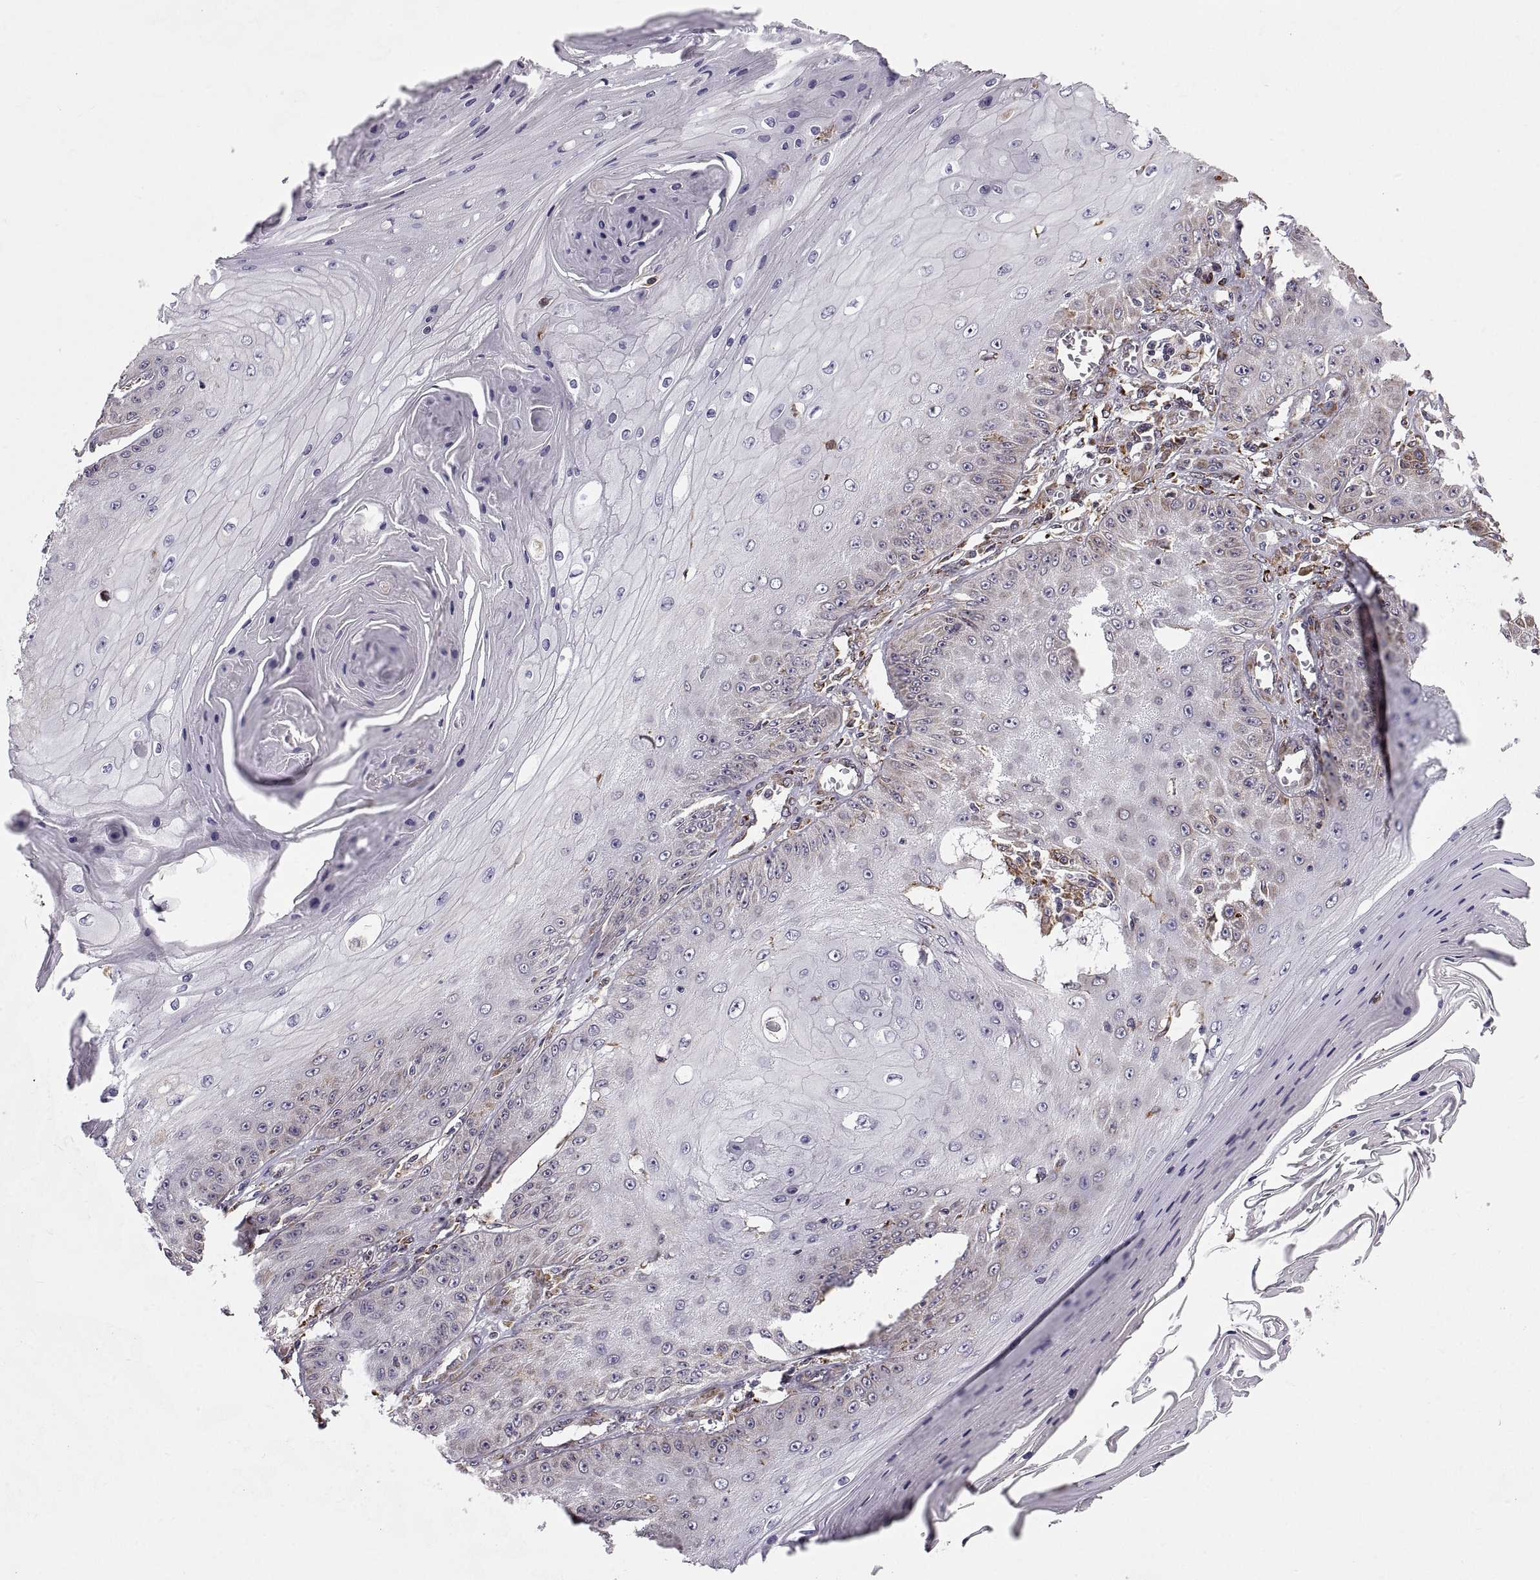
{"staining": {"intensity": "negative", "quantity": "none", "location": "none"}, "tissue": "skin cancer", "cell_type": "Tumor cells", "image_type": "cancer", "snomed": [{"axis": "morphology", "description": "Squamous cell carcinoma, NOS"}, {"axis": "topography", "description": "Skin"}], "caption": "Squamous cell carcinoma (skin) was stained to show a protein in brown. There is no significant positivity in tumor cells.", "gene": "PLEKHB2", "patient": {"sex": "male", "age": 70}}